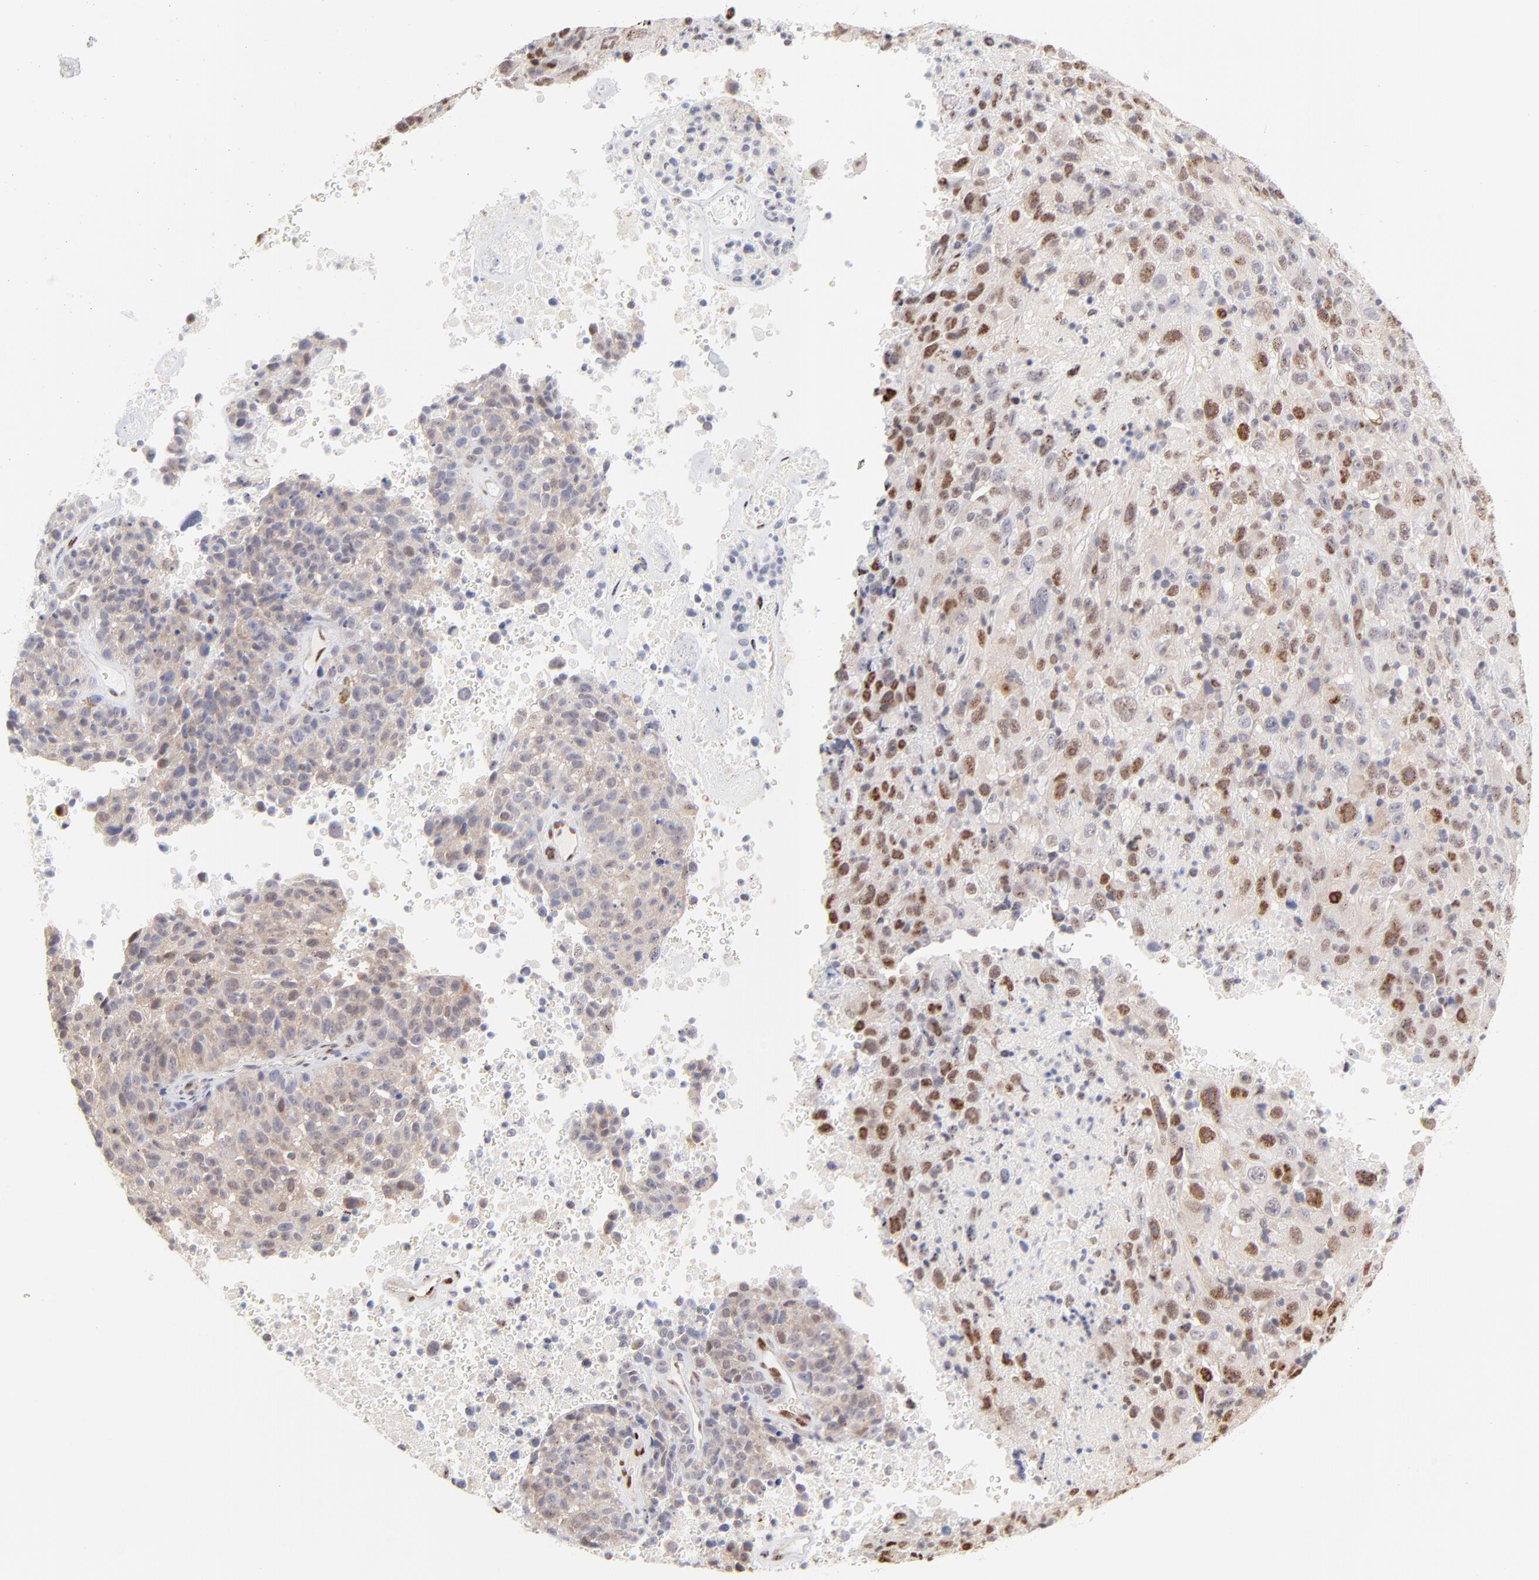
{"staining": {"intensity": "moderate", "quantity": "25%-75%", "location": "nuclear"}, "tissue": "melanoma", "cell_type": "Tumor cells", "image_type": "cancer", "snomed": [{"axis": "morphology", "description": "Malignant melanoma, Metastatic site"}, {"axis": "topography", "description": "Cerebral cortex"}], "caption": "Immunohistochemistry (IHC) (DAB (3,3'-diaminobenzidine)) staining of melanoma shows moderate nuclear protein staining in approximately 25%-75% of tumor cells. Using DAB (3,3'-diaminobenzidine) (brown) and hematoxylin (blue) stains, captured at high magnification using brightfield microscopy.", "gene": "STAT3", "patient": {"sex": "female", "age": 52}}